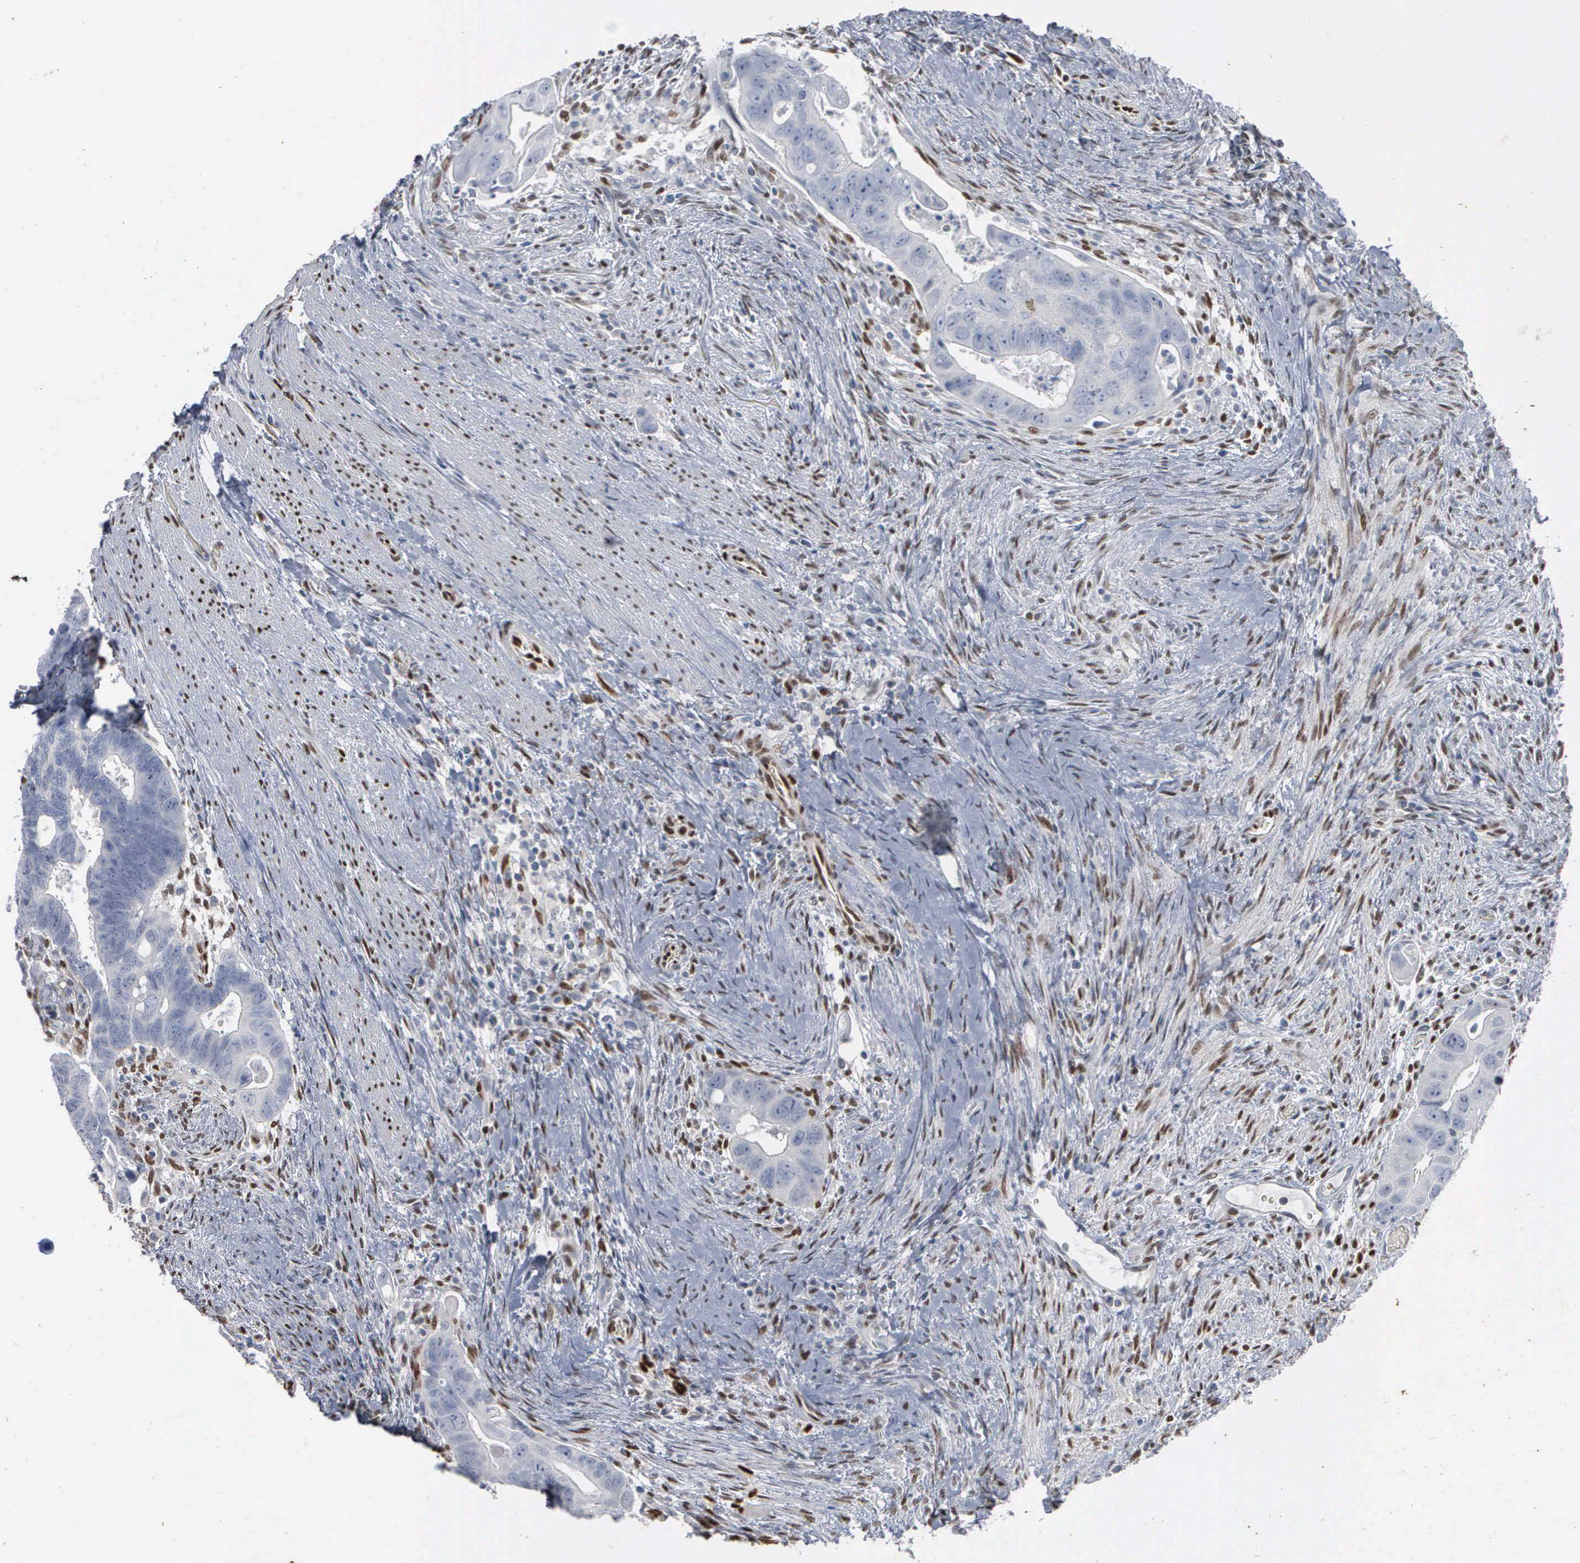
{"staining": {"intensity": "negative", "quantity": "none", "location": "none"}, "tissue": "colorectal cancer", "cell_type": "Tumor cells", "image_type": "cancer", "snomed": [{"axis": "morphology", "description": "Adenocarcinoma, NOS"}, {"axis": "topography", "description": "Rectum"}], "caption": "IHC histopathology image of human colorectal cancer (adenocarcinoma) stained for a protein (brown), which exhibits no expression in tumor cells.", "gene": "FGF2", "patient": {"sex": "male", "age": 53}}